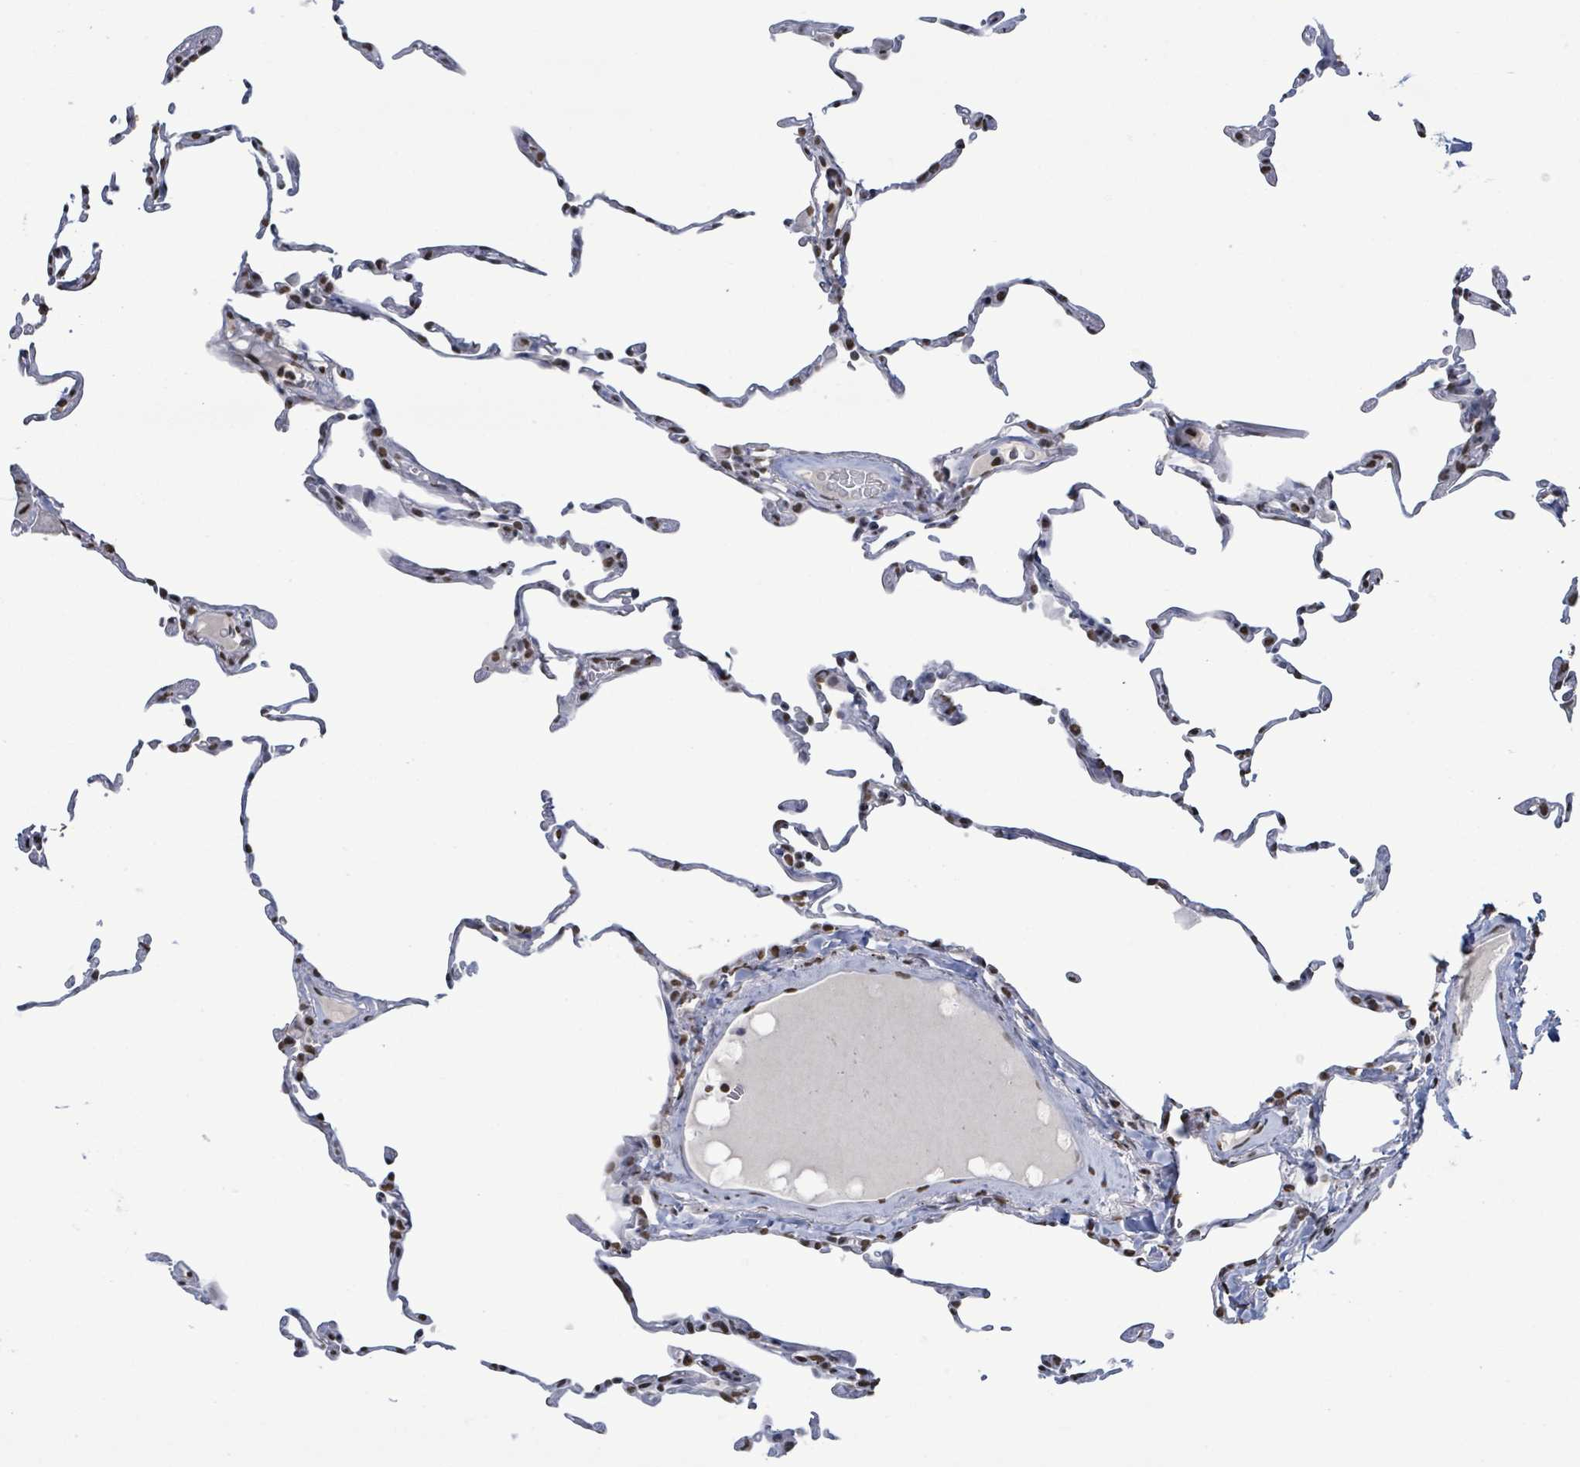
{"staining": {"intensity": "moderate", "quantity": "25%-75%", "location": "nuclear"}, "tissue": "lung", "cell_type": "Alveolar cells", "image_type": "normal", "snomed": [{"axis": "morphology", "description": "Normal tissue, NOS"}, {"axis": "topography", "description": "Lung"}], "caption": "IHC (DAB (3,3'-diaminobenzidine)) staining of unremarkable lung reveals moderate nuclear protein expression in about 25%-75% of alveolar cells. Immunohistochemistry (ihc) stains the protein of interest in brown and the nuclei are stained blue.", "gene": "SAMD14", "patient": {"sex": "female", "age": 57}}